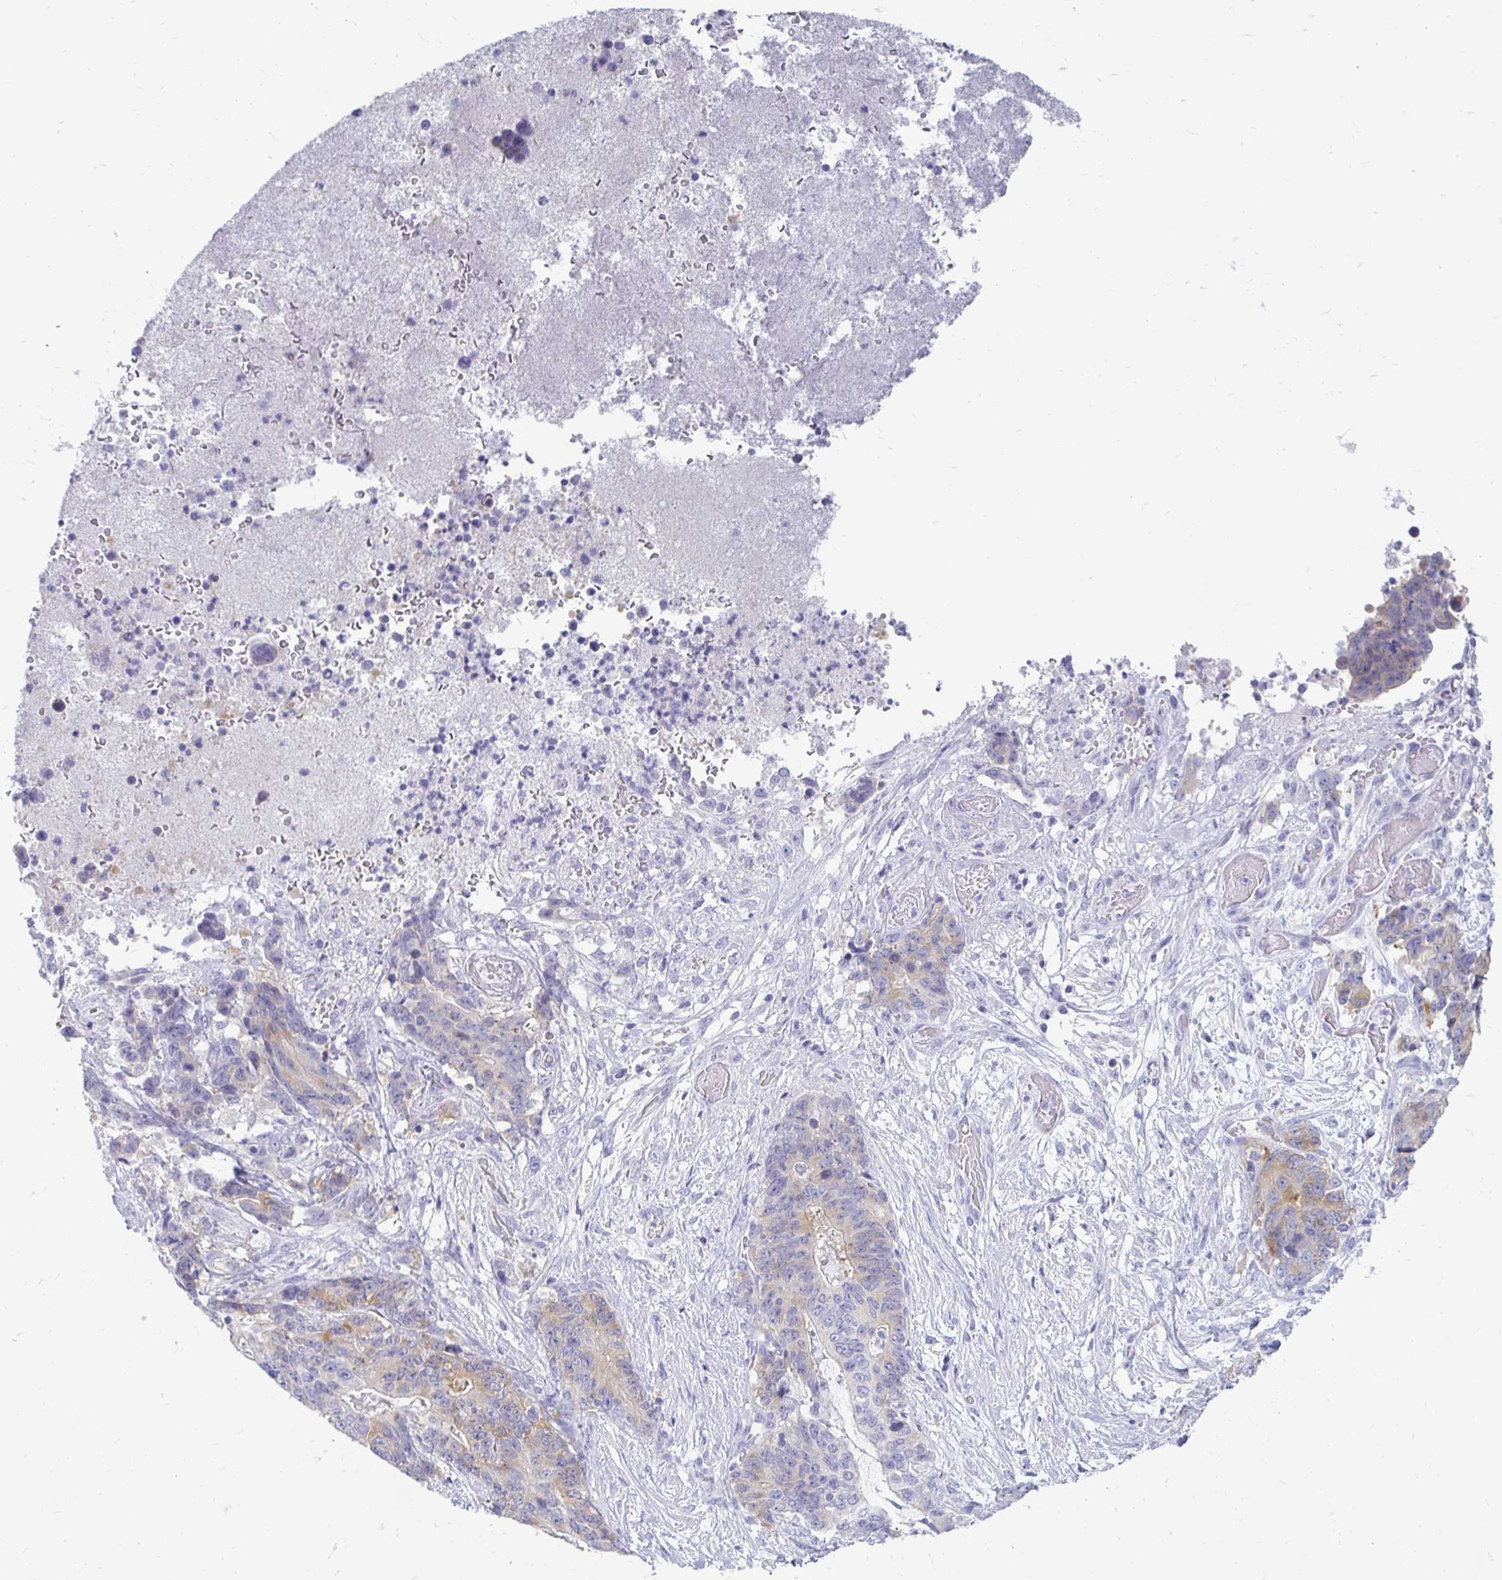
{"staining": {"intensity": "weak", "quantity": "25%-75%", "location": "cytoplasmic/membranous"}, "tissue": "stomach cancer", "cell_type": "Tumor cells", "image_type": "cancer", "snomed": [{"axis": "morphology", "description": "Normal tissue, NOS"}, {"axis": "morphology", "description": "Adenocarcinoma, NOS"}, {"axis": "topography", "description": "Stomach"}], "caption": "Brown immunohistochemical staining in stomach cancer demonstrates weak cytoplasmic/membranous expression in about 25%-75% of tumor cells.", "gene": "PEG10", "patient": {"sex": "female", "age": 64}}